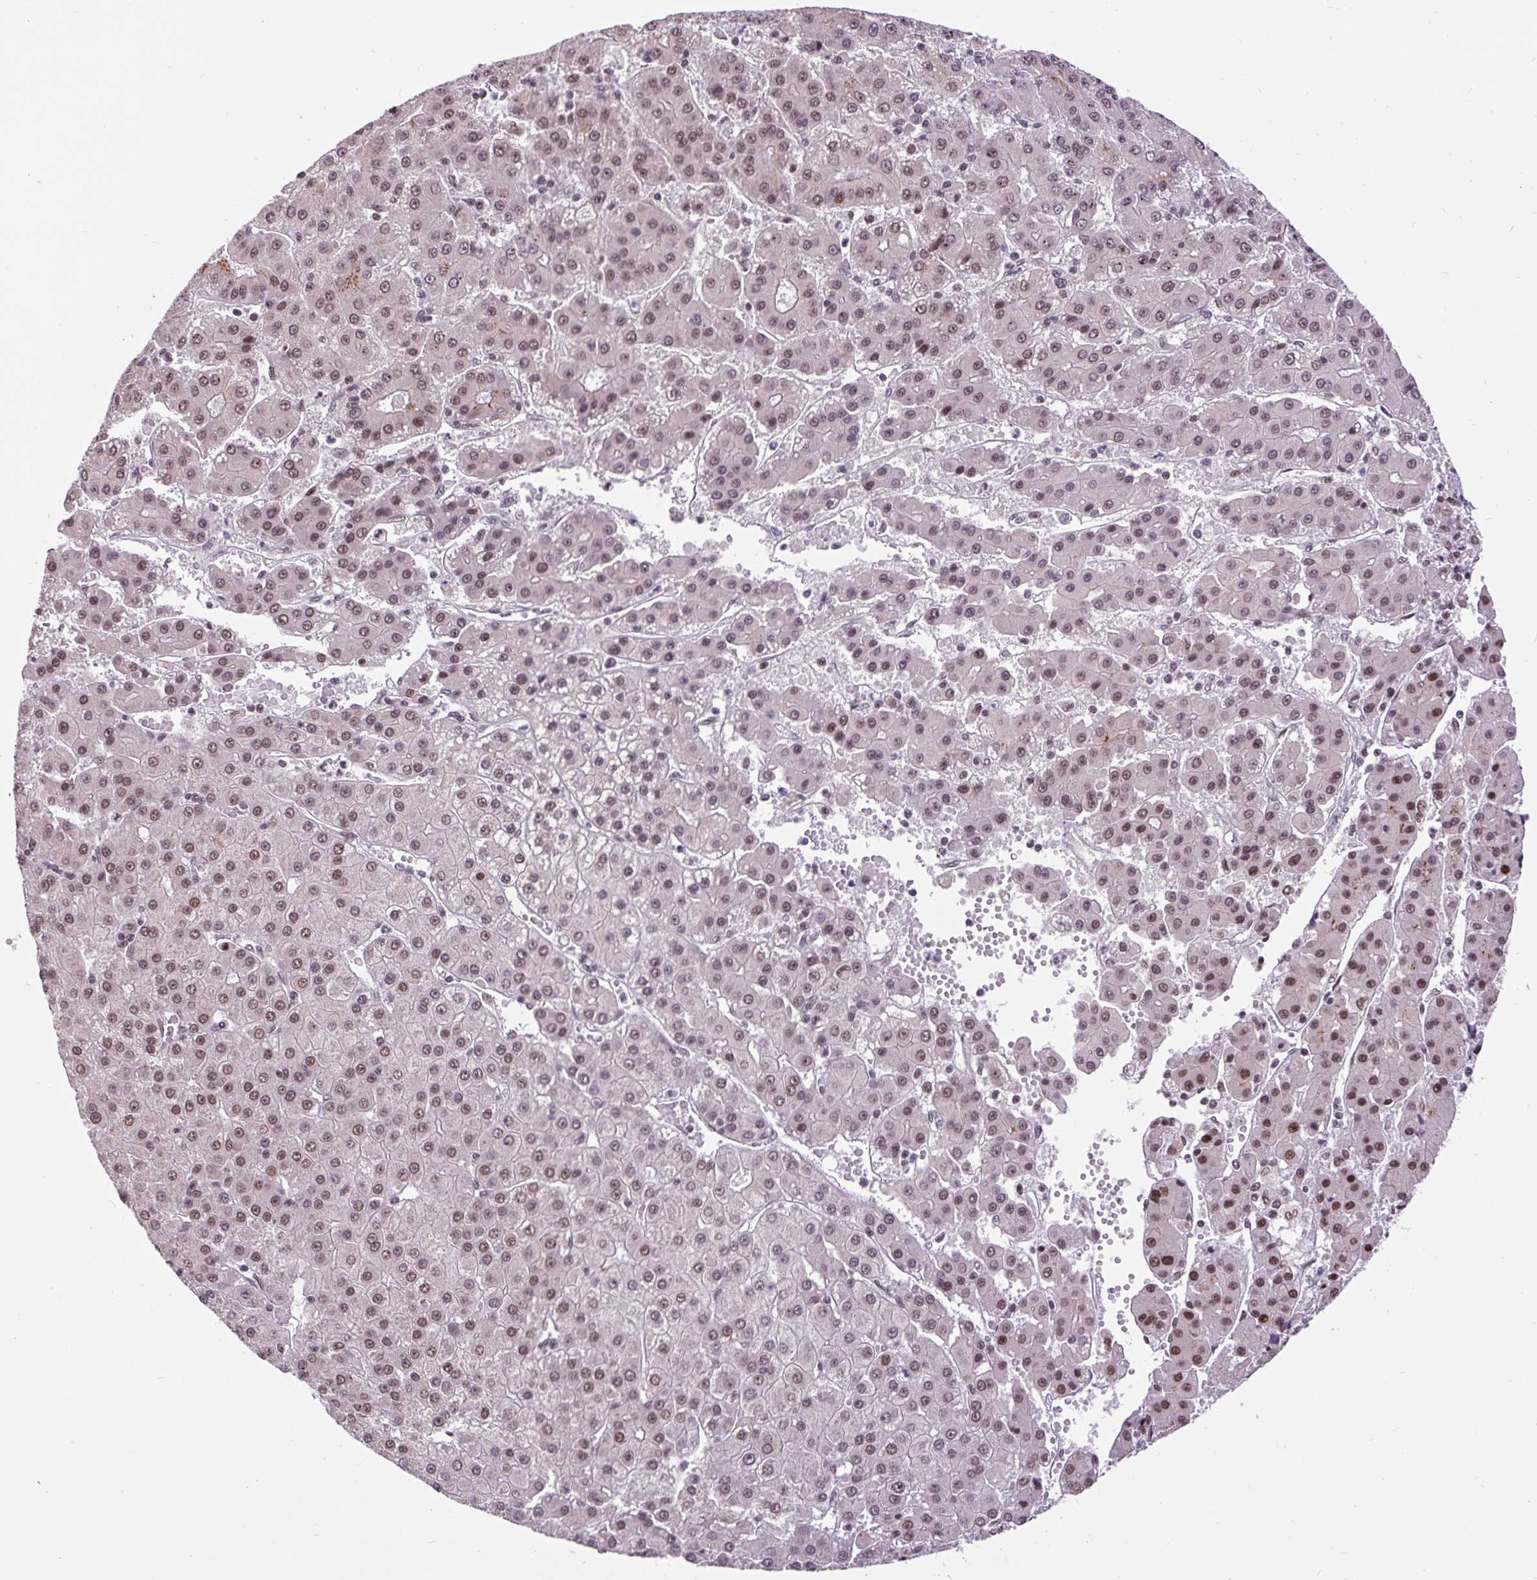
{"staining": {"intensity": "moderate", "quantity": ">75%", "location": "nuclear"}, "tissue": "liver cancer", "cell_type": "Tumor cells", "image_type": "cancer", "snomed": [{"axis": "morphology", "description": "Carcinoma, Hepatocellular, NOS"}, {"axis": "topography", "description": "Liver"}], "caption": "Liver hepatocellular carcinoma stained for a protein reveals moderate nuclear positivity in tumor cells.", "gene": "ZNF672", "patient": {"sex": "male", "age": 76}}